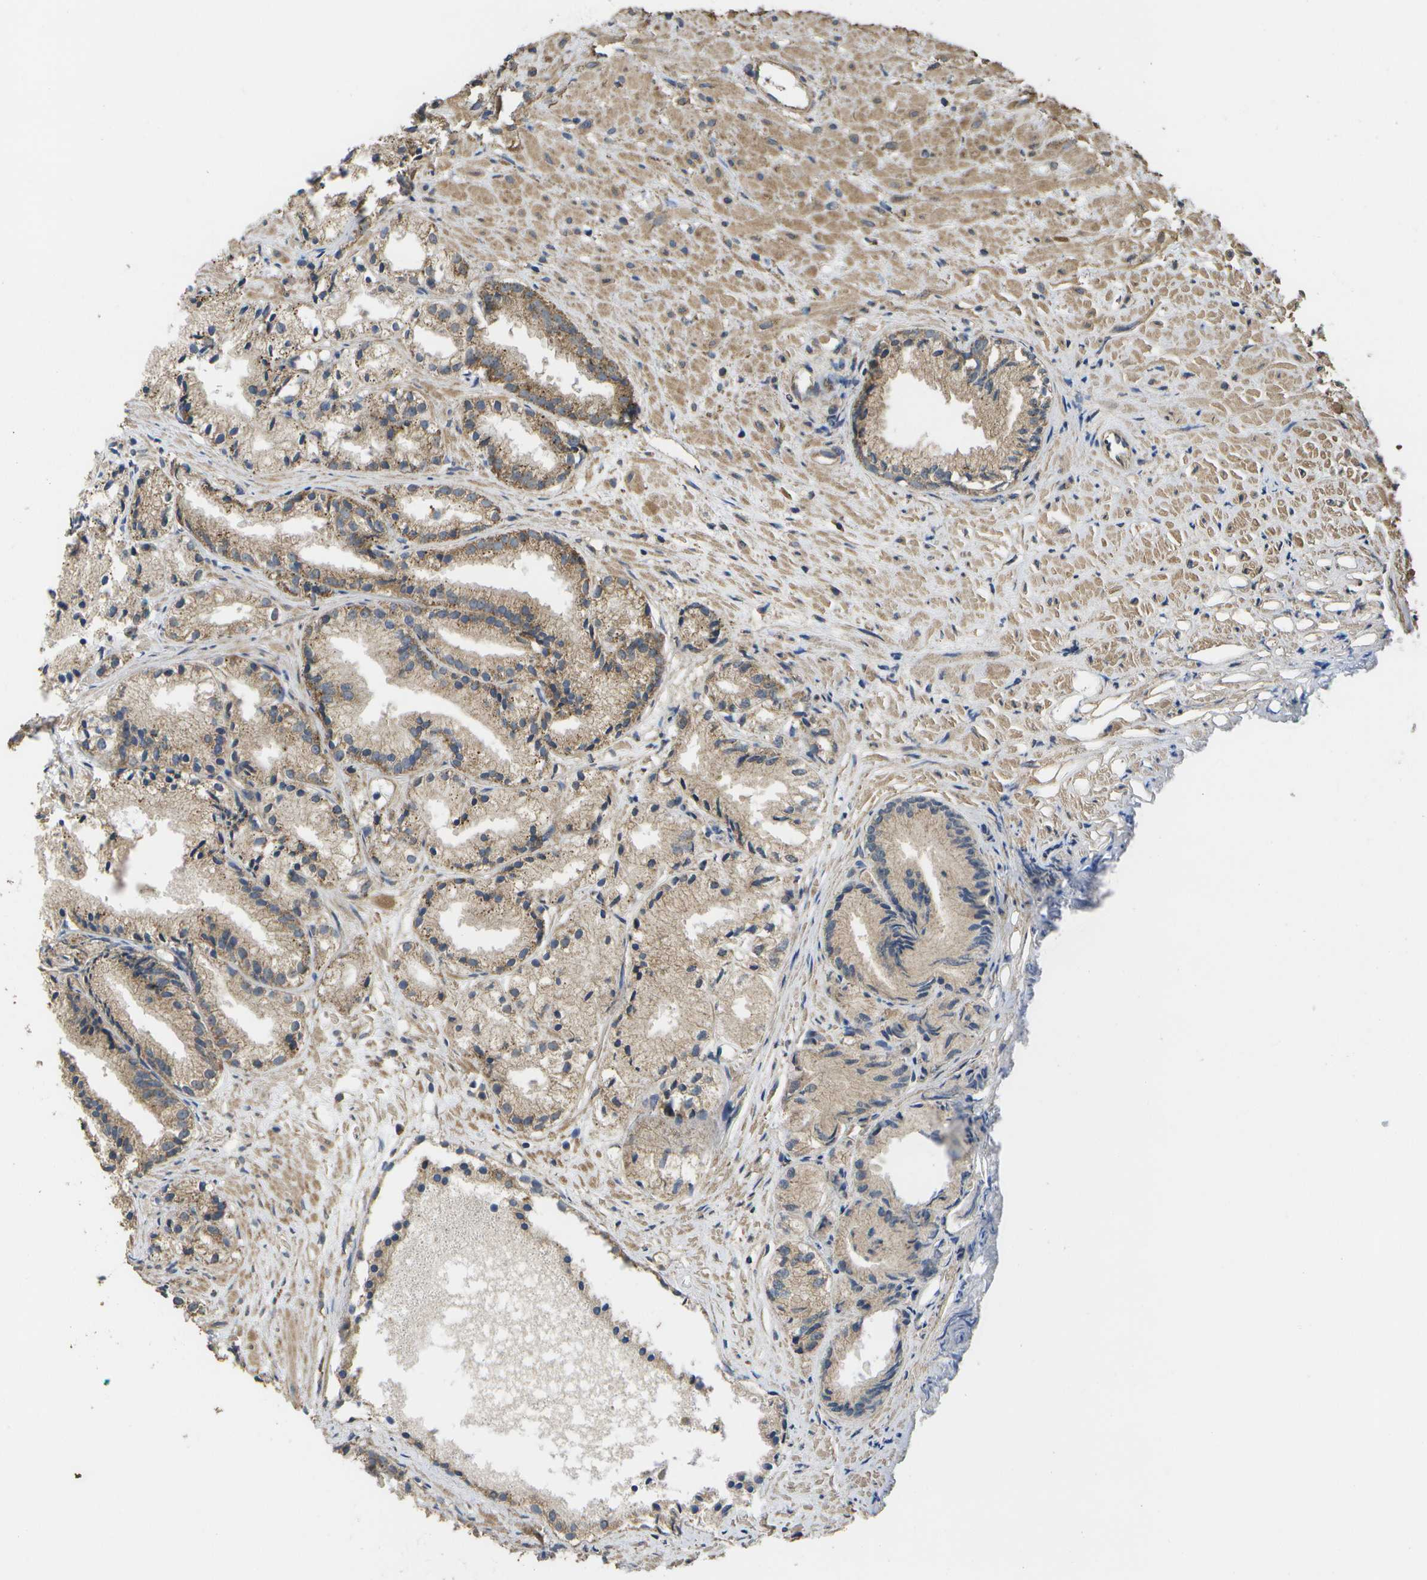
{"staining": {"intensity": "moderate", "quantity": ">75%", "location": "cytoplasmic/membranous"}, "tissue": "prostate cancer", "cell_type": "Tumor cells", "image_type": "cancer", "snomed": [{"axis": "morphology", "description": "Adenocarcinoma, Low grade"}, {"axis": "topography", "description": "Prostate"}], "caption": "Prostate cancer (adenocarcinoma (low-grade)) tissue exhibits moderate cytoplasmic/membranous staining in about >75% of tumor cells, visualized by immunohistochemistry.", "gene": "SACS", "patient": {"sex": "male", "age": 72}}